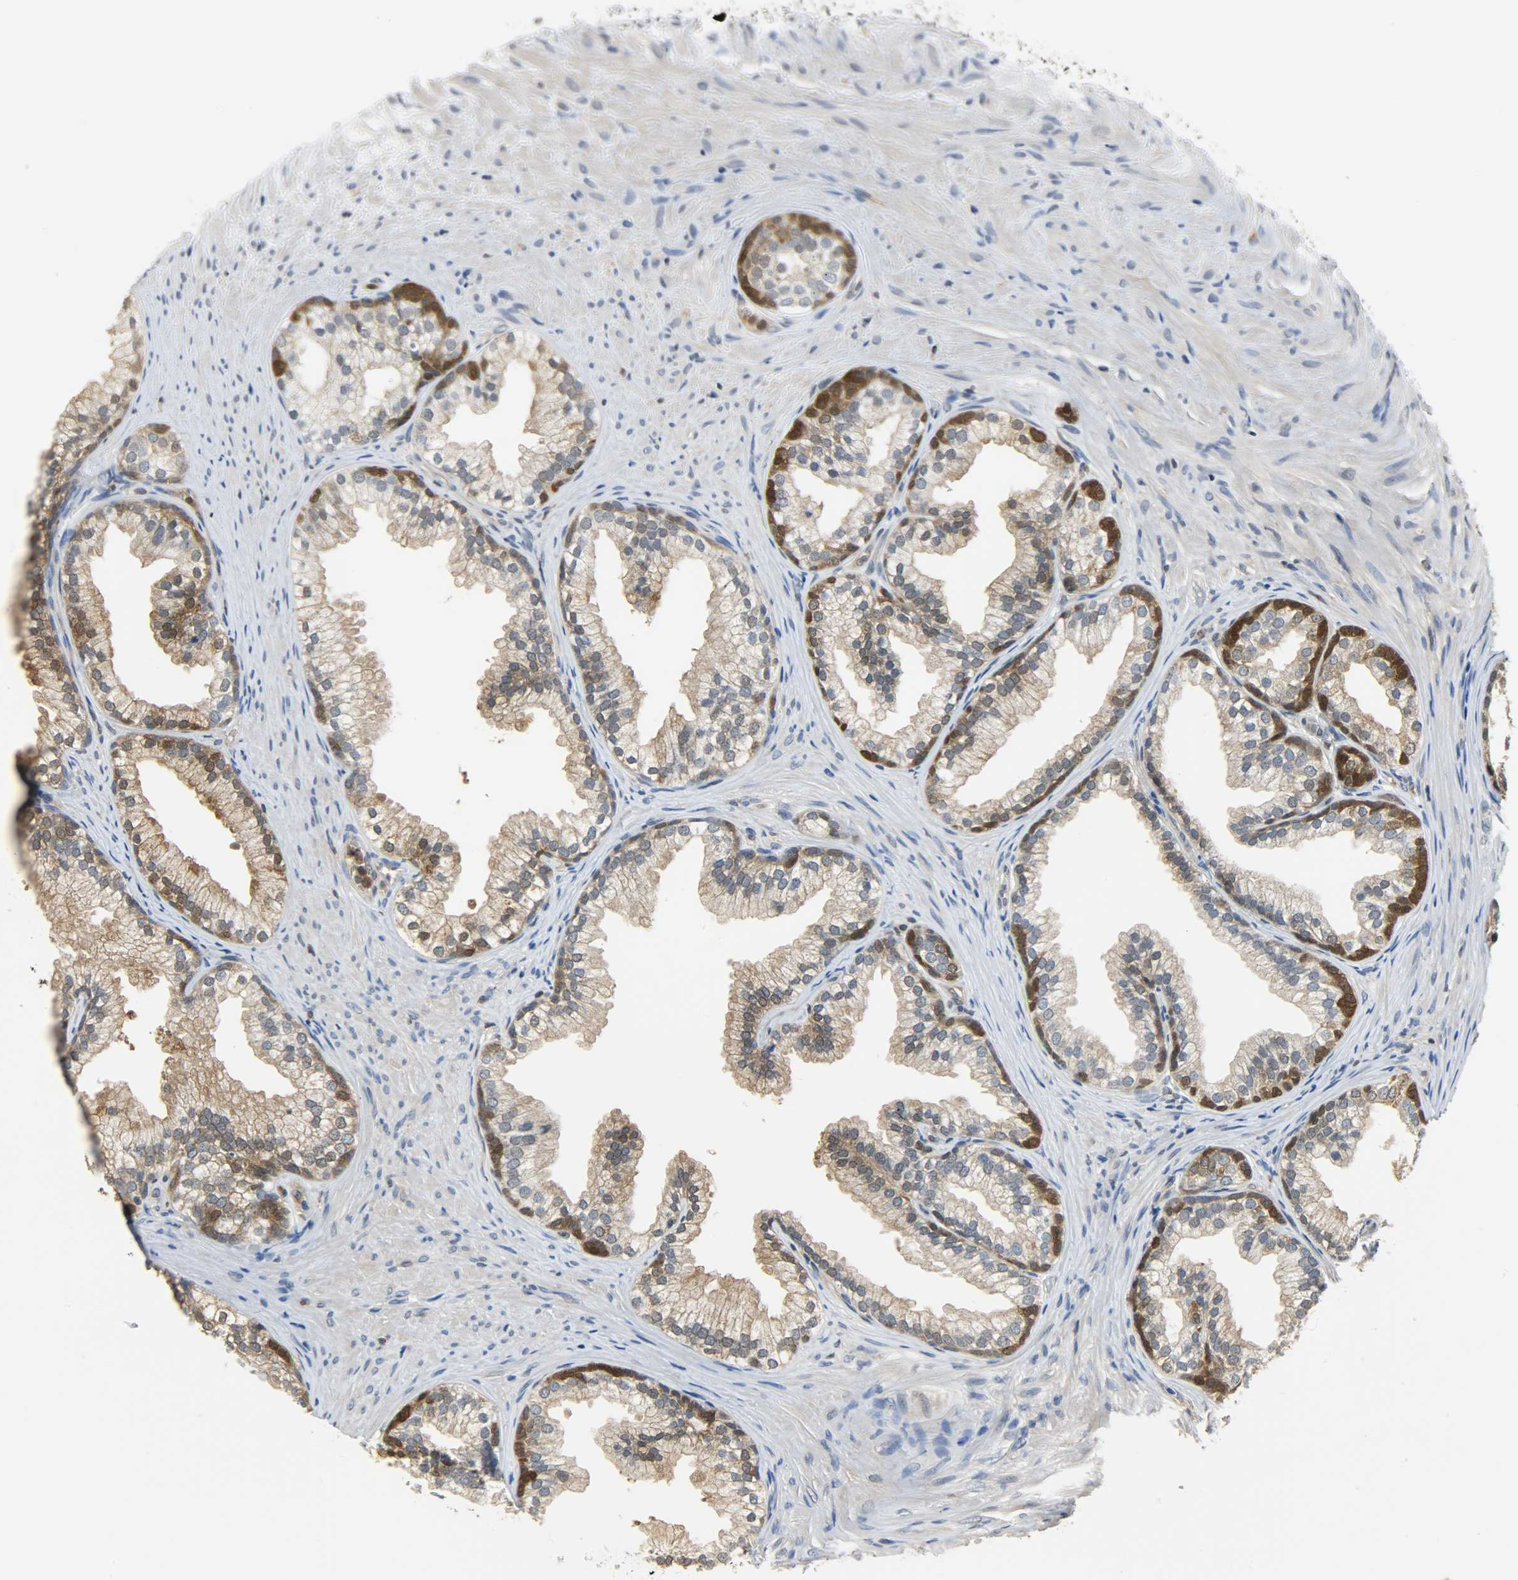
{"staining": {"intensity": "strong", "quantity": "<25%", "location": "cytoplasmic/membranous,nuclear"}, "tissue": "prostate", "cell_type": "Glandular cells", "image_type": "normal", "snomed": [{"axis": "morphology", "description": "Normal tissue, NOS"}, {"axis": "topography", "description": "Prostate"}], "caption": "About <25% of glandular cells in normal human prostate show strong cytoplasmic/membranous,nuclear protein positivity as visualized by brown immunohistochemical staining.", "gene": "EIF4EBP1", "patient": {"sex": "male", "age": 76}}